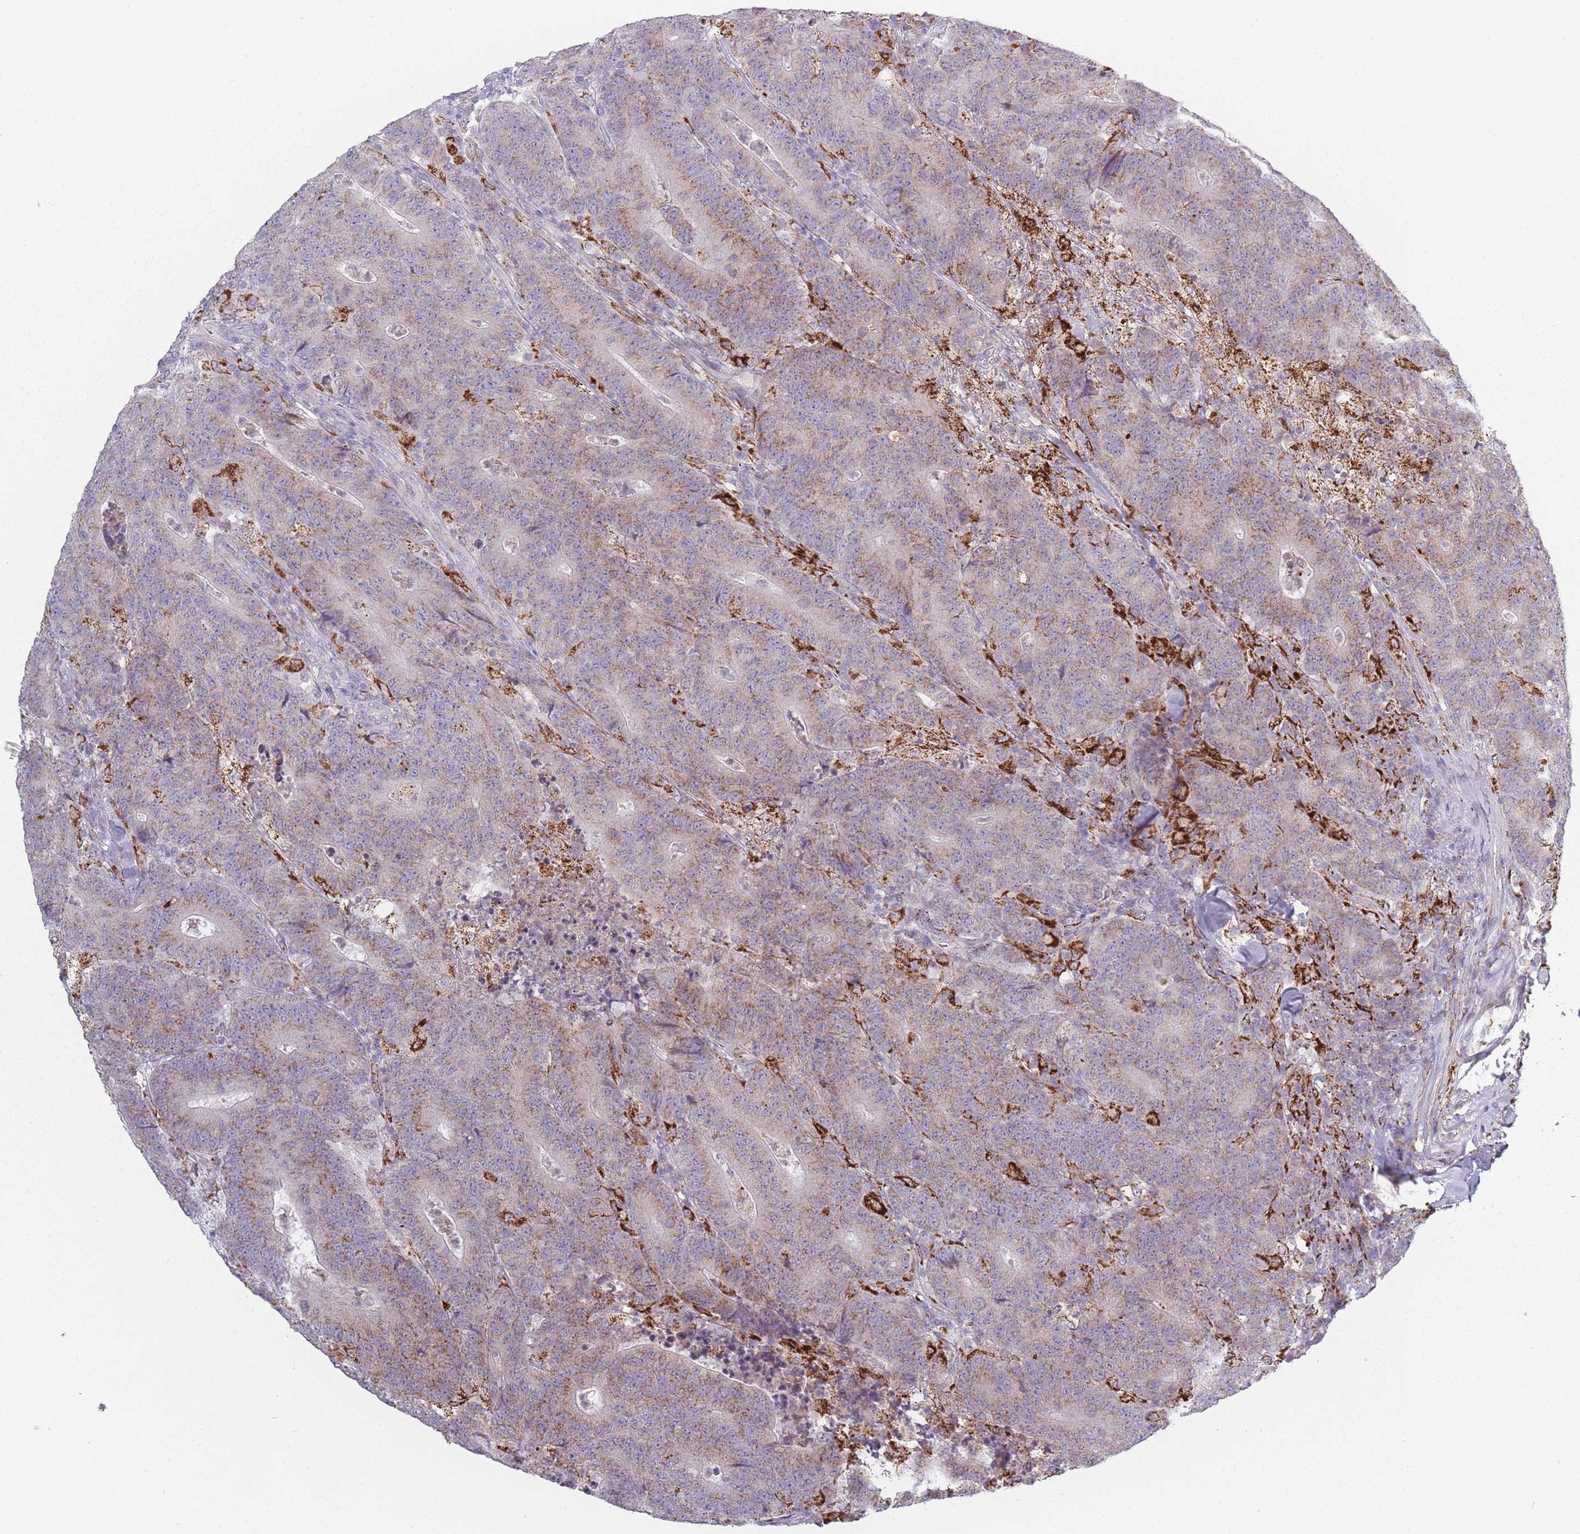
{"staining": {"intensity": "weak", "quantity": "25%-75%", "location": "cytoplasmic/membranous"}, "tissue": "colorectal cancer", "cell_type": "Tumor cells", "image_type": "cancer", "snomed": [{"axis": "morphology", "description": "Adenocarcinoma, NOS"}, {"axis": "topography", "description": "Colon"}], "caption": "Colorectal adenocarcinoma stained for a protein (brown) demonstrates weak cytoplasmic/membranous positive staining in approximately 25%-75% of tumor cells.", "gene": "PEX11B", "patient": {"sex": "female", "age": 75}}